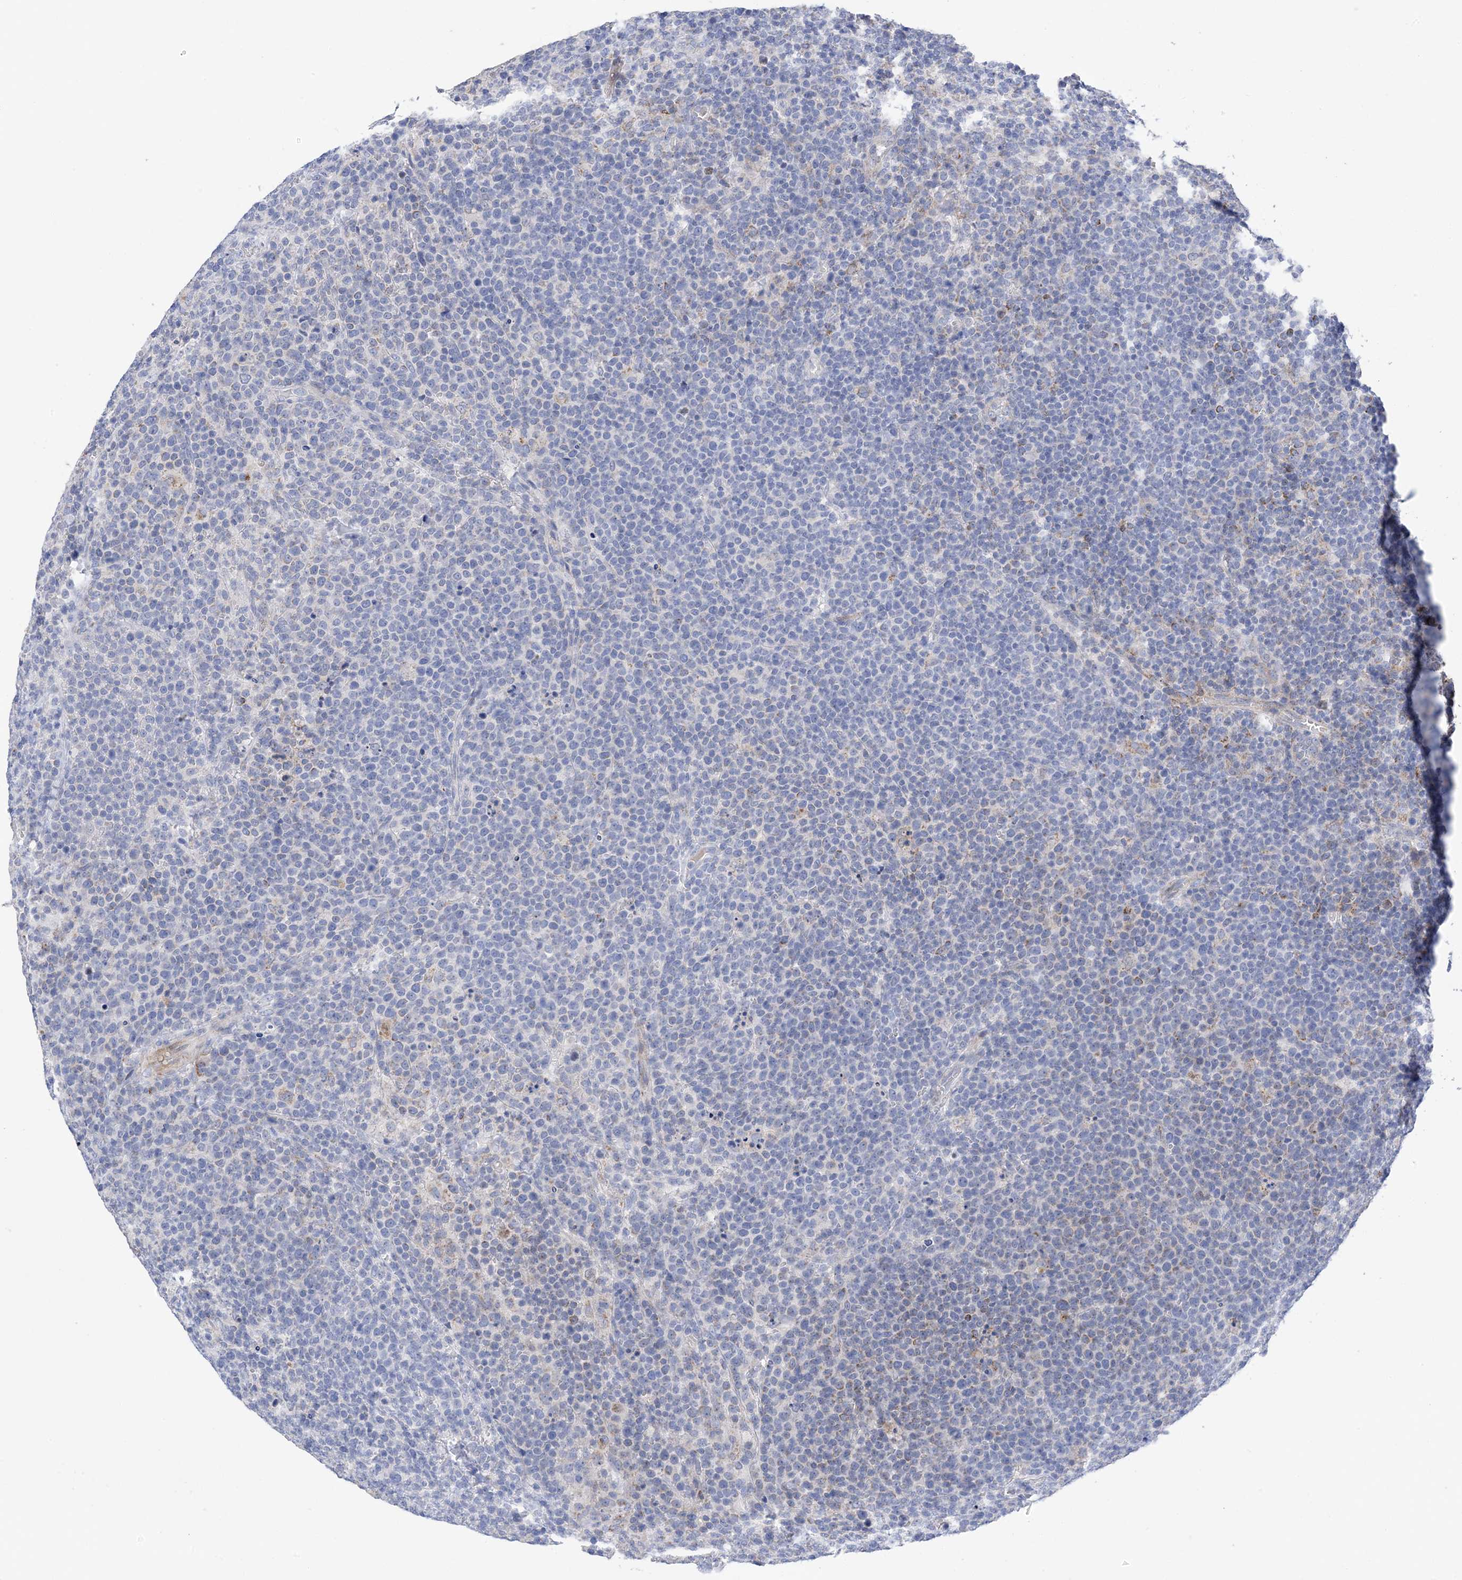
{"staining": {"intensity": "negative", "quantity": "none", "location": "none"}, "tissue": "lymphoma", "cell_type": "Tumor cells", "image_type": "cancer", "snomed": [{"axis": "morphology", "description": "Malignant lymphoma, non-Hodgkin's type, High grade"}, {"axis": "topography", "description": "Lymph node"}], "caption": "IHC of human malignant lymphoma, non-Hodgkin's type (high-grade) displays no staining in tumor cells.", "gene": "PLK4", "patient": {"sex": "male", "age": 61}}